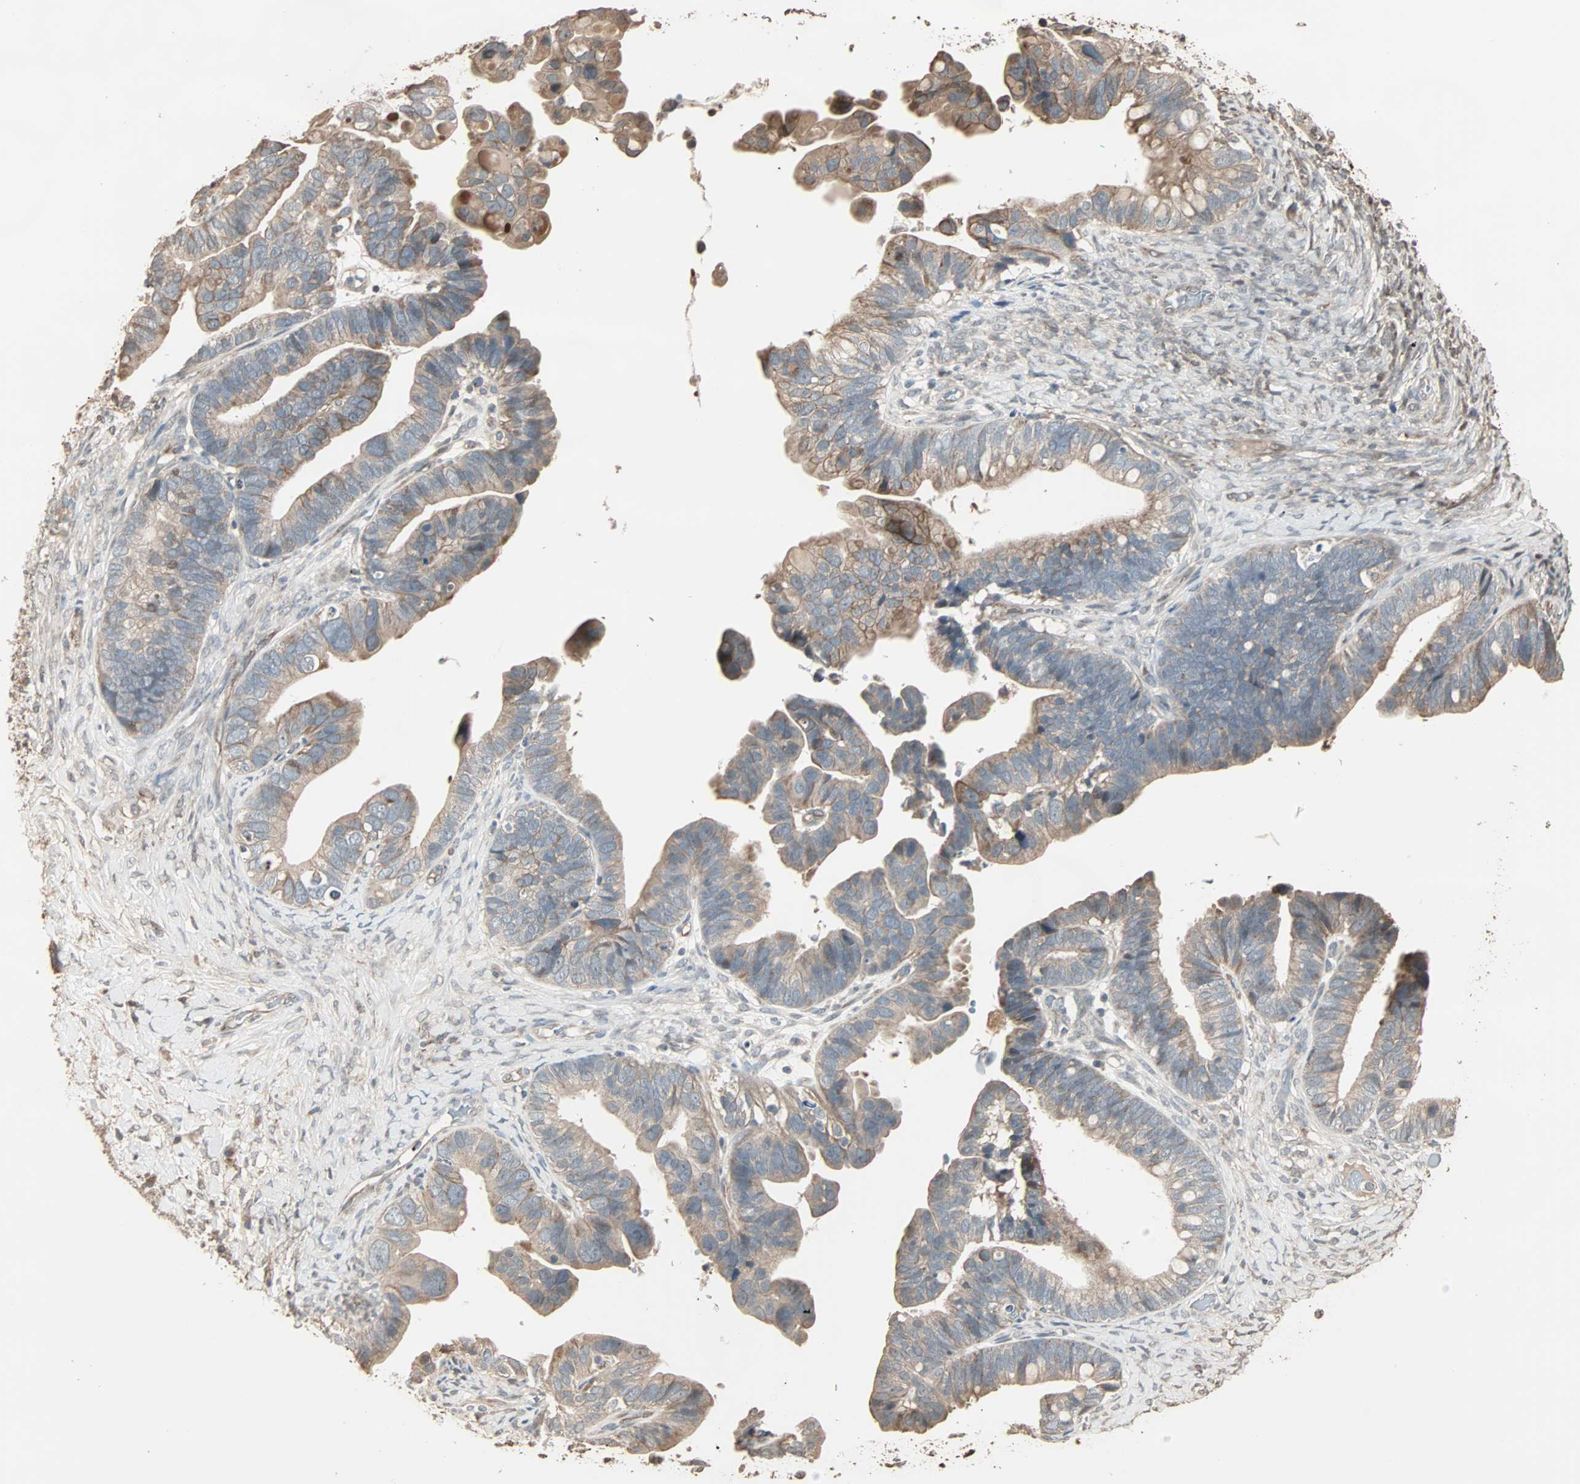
{"staining": {"intensity": "moderate", "quantity": "<25%", "location": "cytoplasmic/membranous"}, "tissue": "ovarian cancer", "cell_type": "Tumor cells", "image_type": "cancer", "snomed": [{"axis": "morphology", "description": "Cystadenocarcinoma, serous, NOS"}, {"axis": "topography", "description": "Ovary"}], "caption": "Serous cystadenocarcinoma (ovarian) stained with a brown dye displays moderate cytoplasmic/membranous positive staining in approximately <25% of tumor cells.", "gene": "CALCRL", "patient": {"sex": "female", "age": 56}}